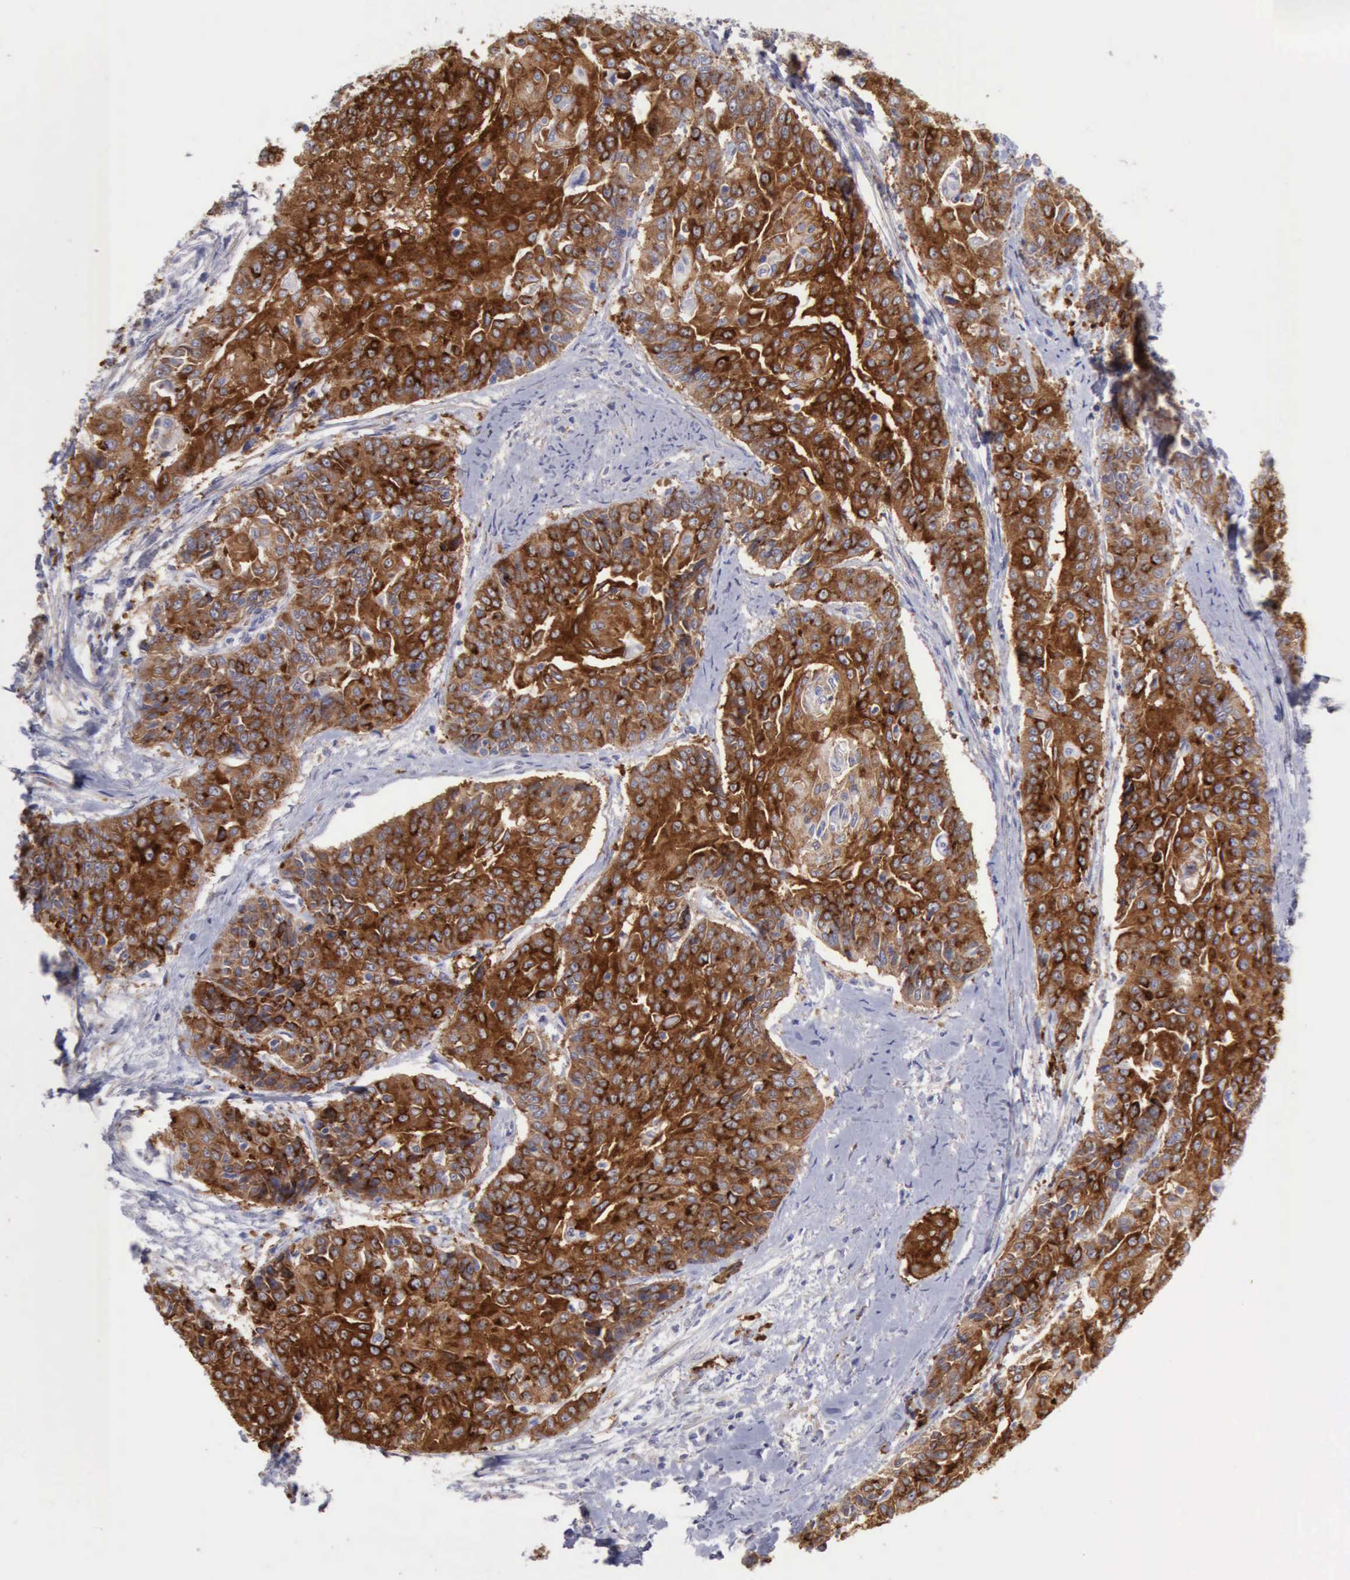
{"staining": {"intensity": "strong", "quantity": ">75%", "location": "cytoplasmic/membranous"}, "tissue": "cervical cancer", "cell_type": "Tumor cells", "image_type": "cancer", "snomed": [{"axis": "morphology", "description": "Squamous cell carcinoma, NOS"}, {"axis": "topography", "description": "Cervix"}], "caption": "Immunohistochemical staining of cervical squamous cell carcinoma exhibits high levels of strong cytoplasmic/membranous staining in approximately >75% of tumor cells.", "gene": "TFRC", "patient": {"sex": "female", "age": 64}}